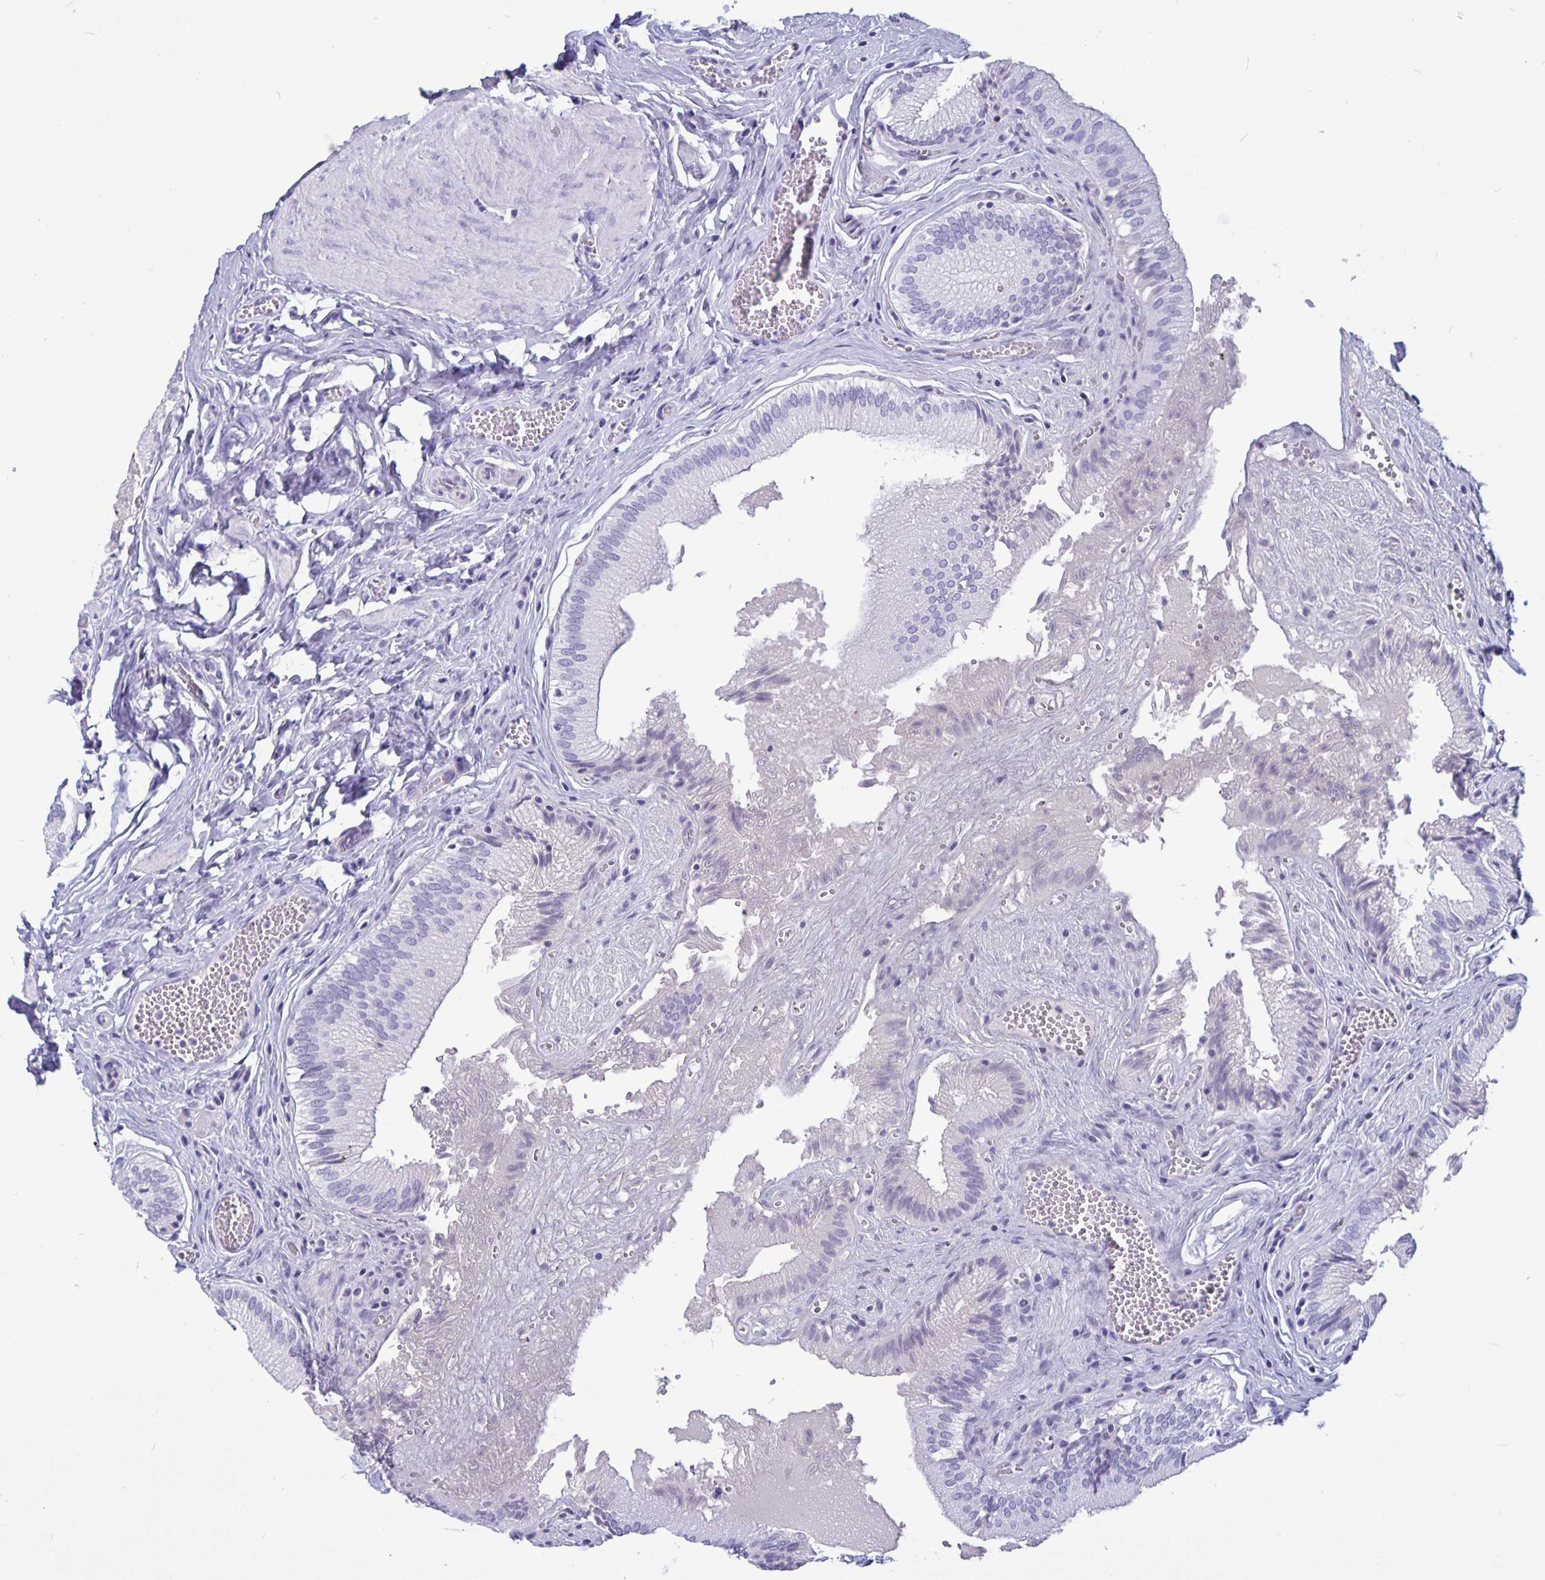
{"staining": {"intensity": "negative", "quantity": "none", "location": "none"}, "tissue": "gallbladder", "cell_type": "Glandular cells", "image_type": "normal", "snomed": [{"axis": "morphology", "description": "Normal tissue, NOS"}, {"axis": "topography", "description": "Gallbladder"}, {"axis": "topography", "description": "Peripheral nerve tissue"}], "caption": "There is no significant staining in glandular cells of gallbladder. (Brightfield microscopy of DAB immunohistochemistry (IHC) at high magnification).", "gene": "BPIFA3", "patient": {"sex": "male", "age": 17}}